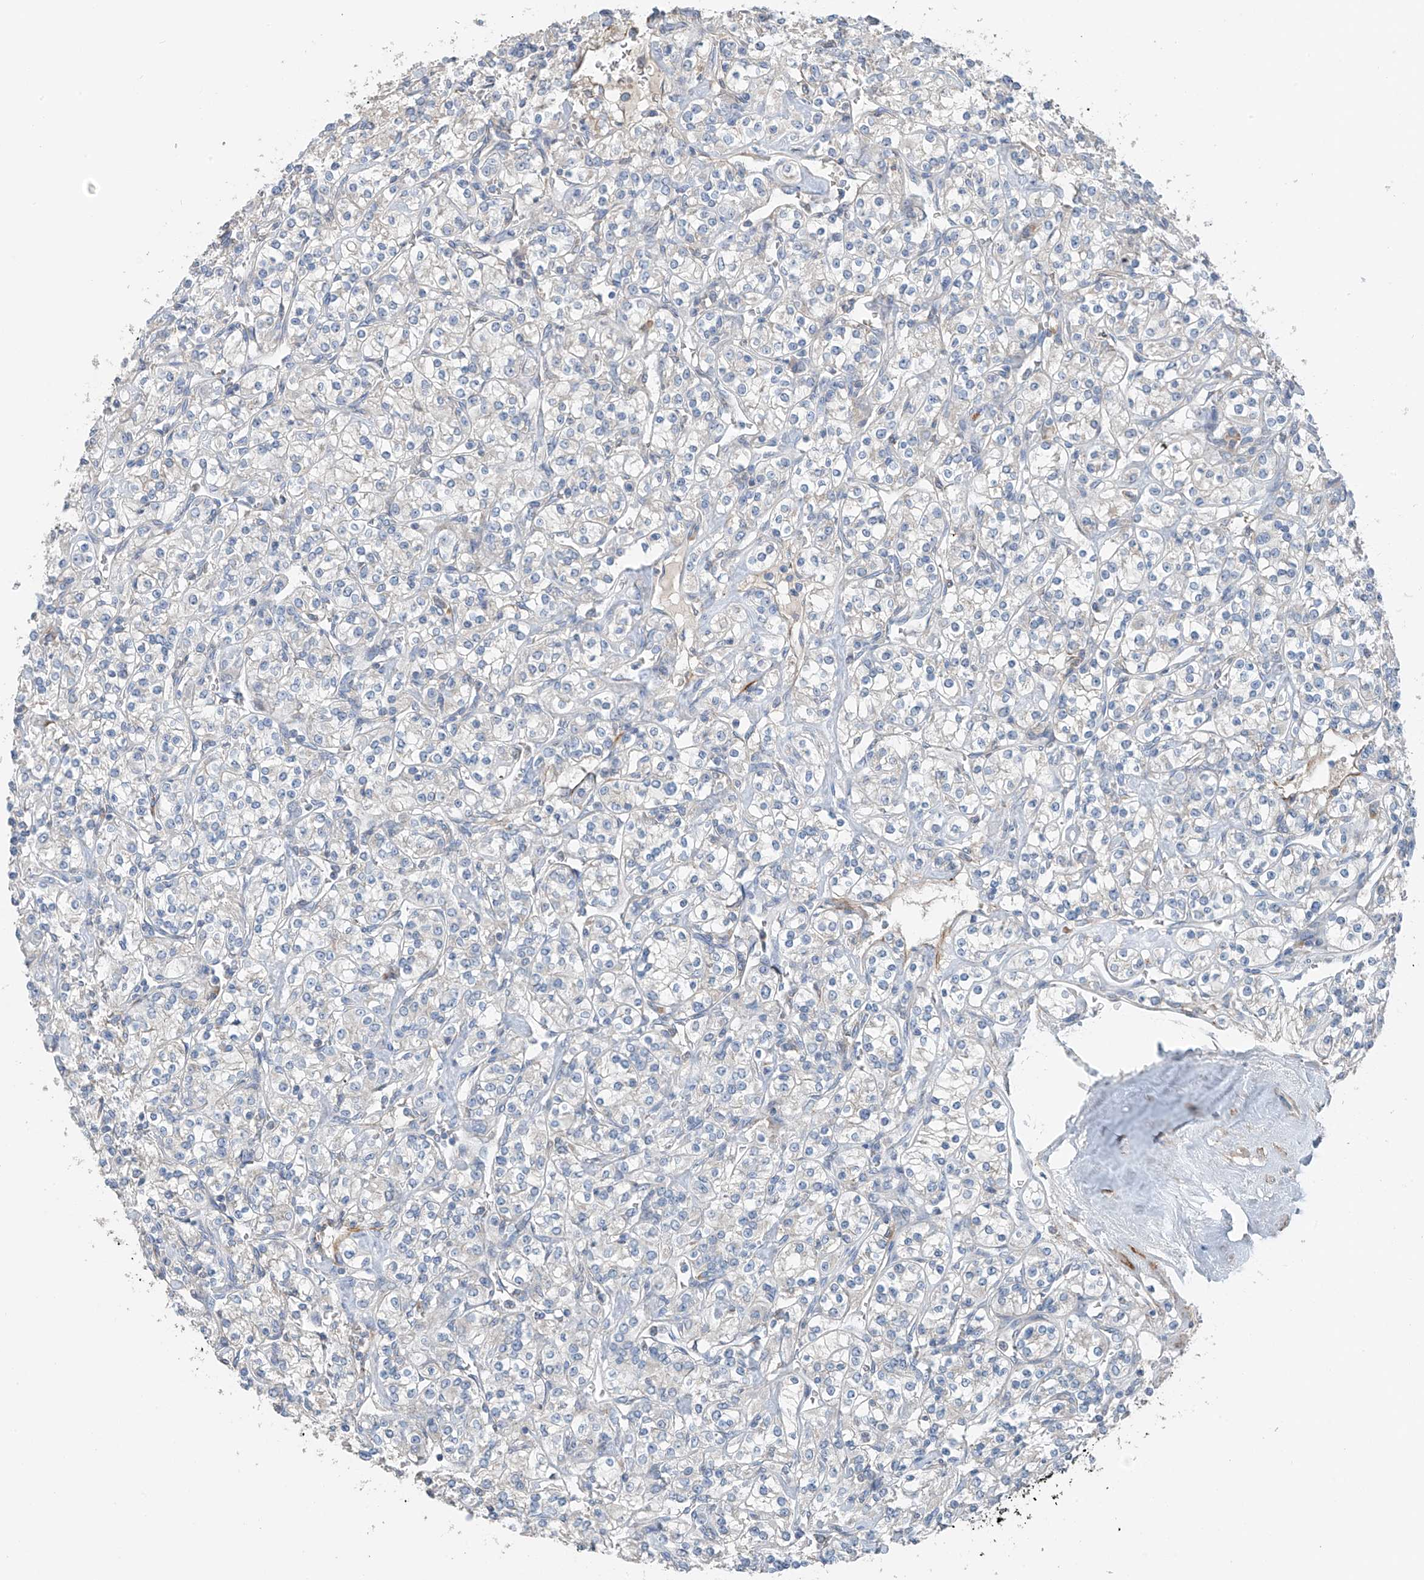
{"staining": {"intensity": "negative", "quantity": "none", "location": "none"}, "tissue": "renal cancer", "cell_type": "Tumor cells", "image_type": "cancer", "snomed": [{"axis": "morphology", "description": "Adenocarcinoma, NOS"}, {"axis": "topography", "description": "Kidney"}], "caption": "This is a image of IHC staining of renal cancer (adenocarcinoma), which shows no staining in tumor cells.", "gene": "GALNTL6", "patient": {"sex": "male", "age": 77}}